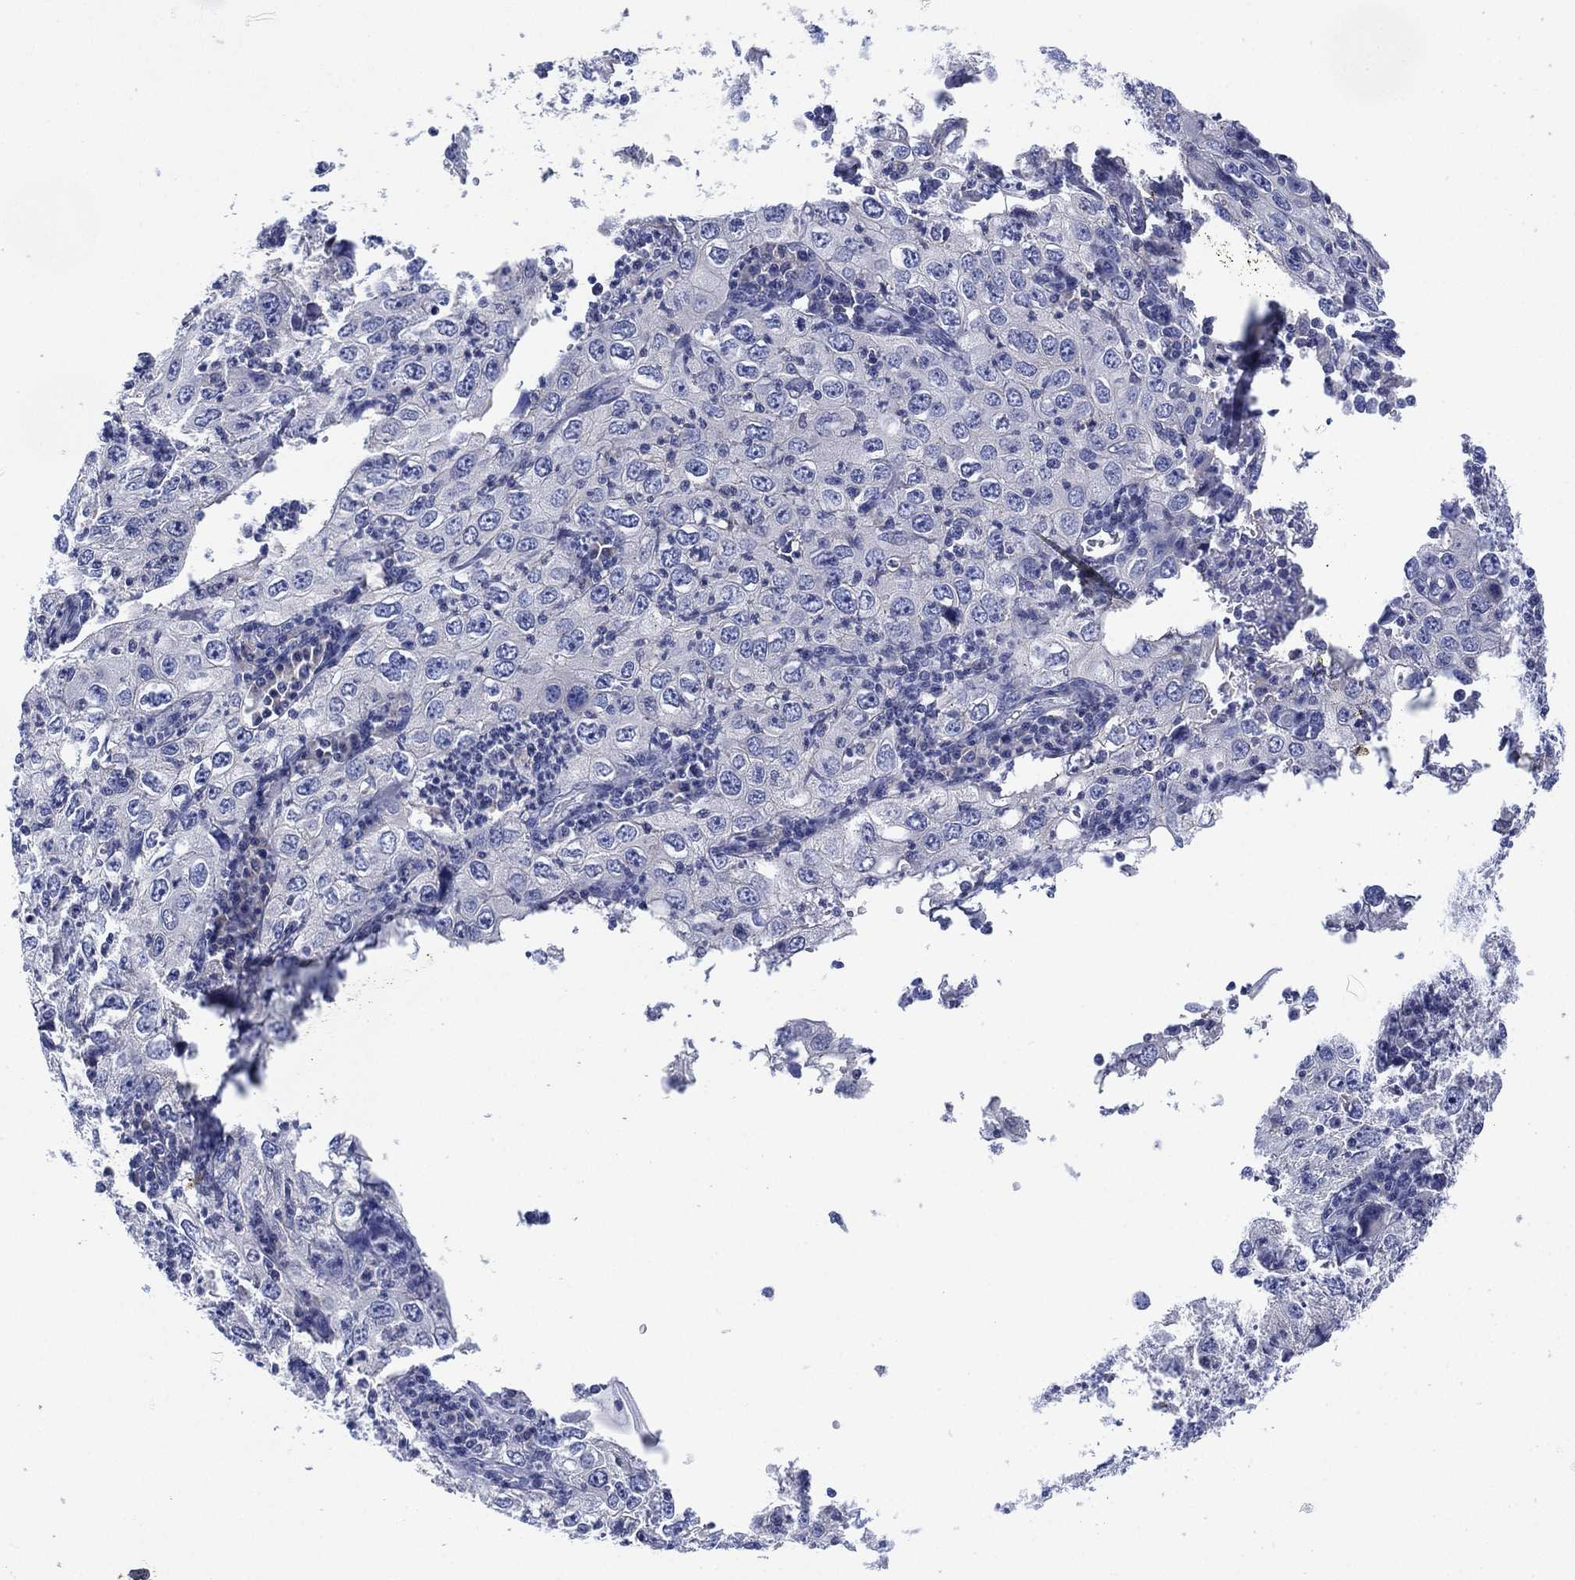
{"staining": {"intensity": "negative", "quantity": "none", "location": "none"}, "tissue": "cervical cancer", "cell_type": "Tumor cells", "image_type": "cancer", "snomed": [{"axis": "morphology", "description": "Squamous cell carcinoma, NOS"}, {"axis": "topography", "description": "Cervix"}], "caption": "A histopathology image of cervical cancer (squamous cell carcinoma) stained for a protein shows no brown staining in tumor cells.", "gene": "CHRNA3", "patient": {"sex": "female", "age": 24}}